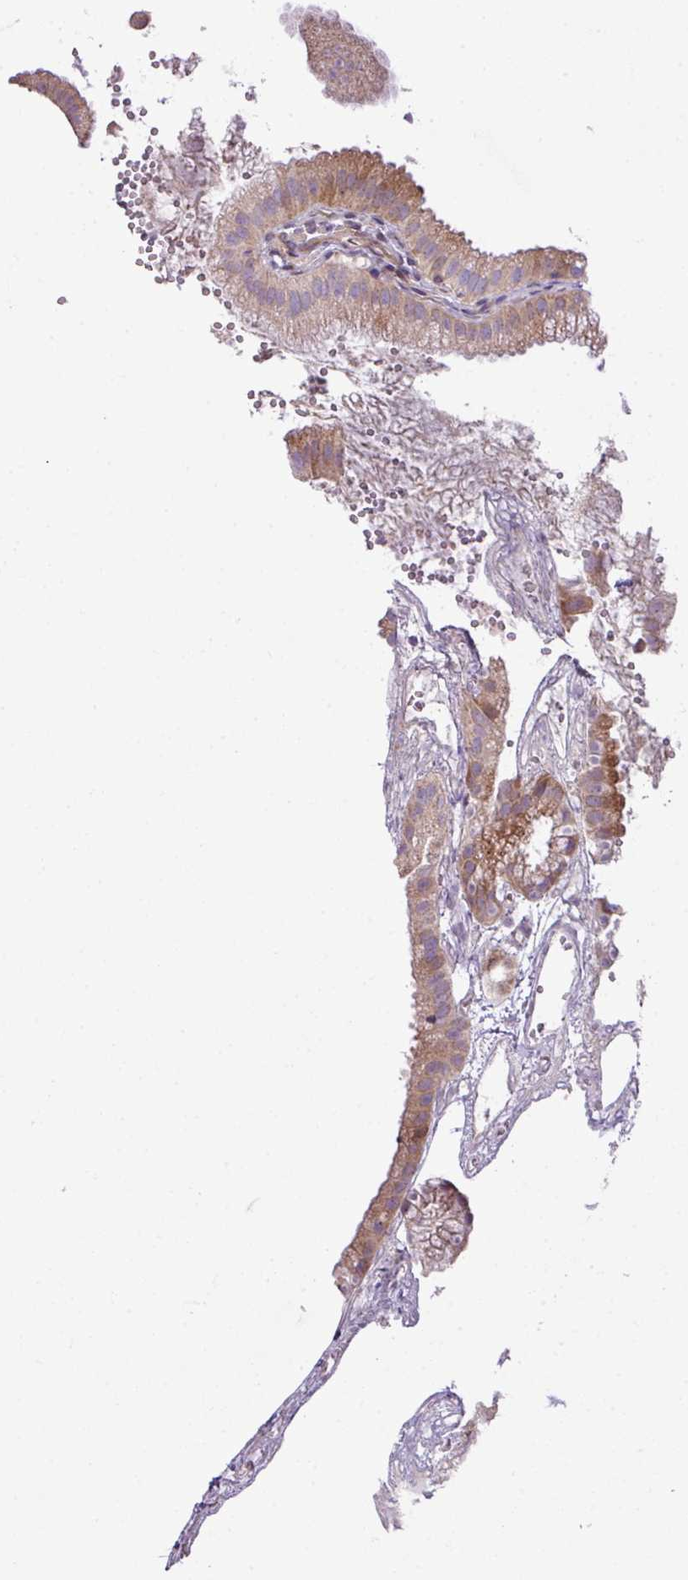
{"staining": {"intensity": "moderate", "quantity": ">75%", "location": "cytoplasmic/membranous"}, "tissue": "gallbladder", "cell_type": "Glandular cells", "image_type": "normal", "snomed": [{"axis": "morphology", "description": "Normal tissue, NOS"}, {"axis": "topography", "description": "Gallbladder"}], "caption": "An immunohistochemistry (IHC) histopathology image of normal tissue is shown. Protein staining in brown labels moderate cytoplasmic/membranous positivity in gallbladder within glandular cells.", "gene": "COX18", "patient": {"sex": "female", "age": 63}}